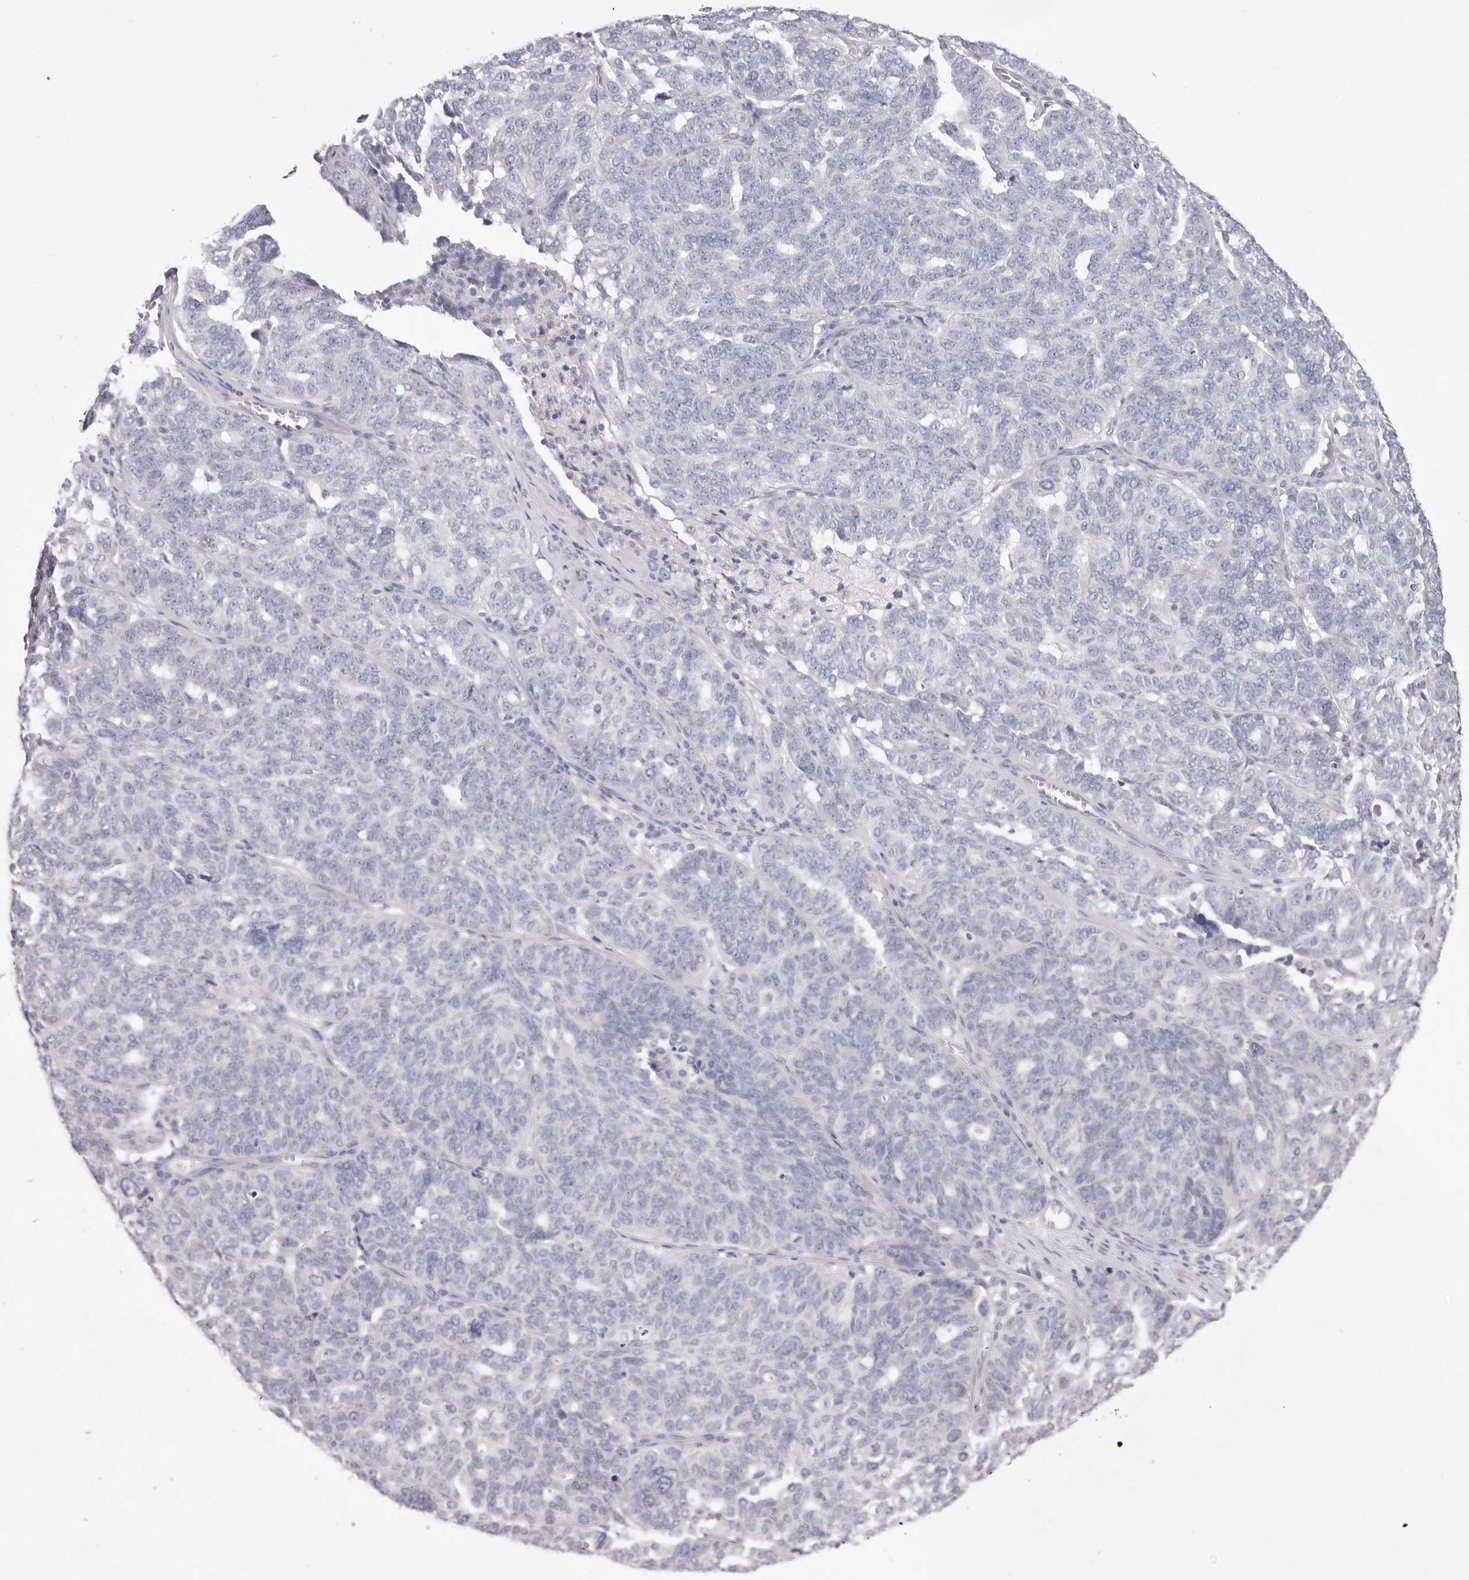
{"staining": {"intensity": "negative", "quantity": "none", "location": "none"}, "tissue": "ovarian cancer", "cell_type": "Tumor cells", "image_type": "cancer", "snomed": [{"axis": "morphology", "description": "Cystadenocarcinoma, serous, NOS"}, {"axis": "topography", "description": "Ovary"}], "caption": "Ovarian cancer was stained to show a protein in brown. There is no significant staining in tumor cells. The staining is performed using DAB (3,3'-diaminobenzidine) brown chromogen with nuclei counter-stained in using hematoxylin.", "gene": "ZYG11B", "patient": {"sex": "female", "age": 59}}